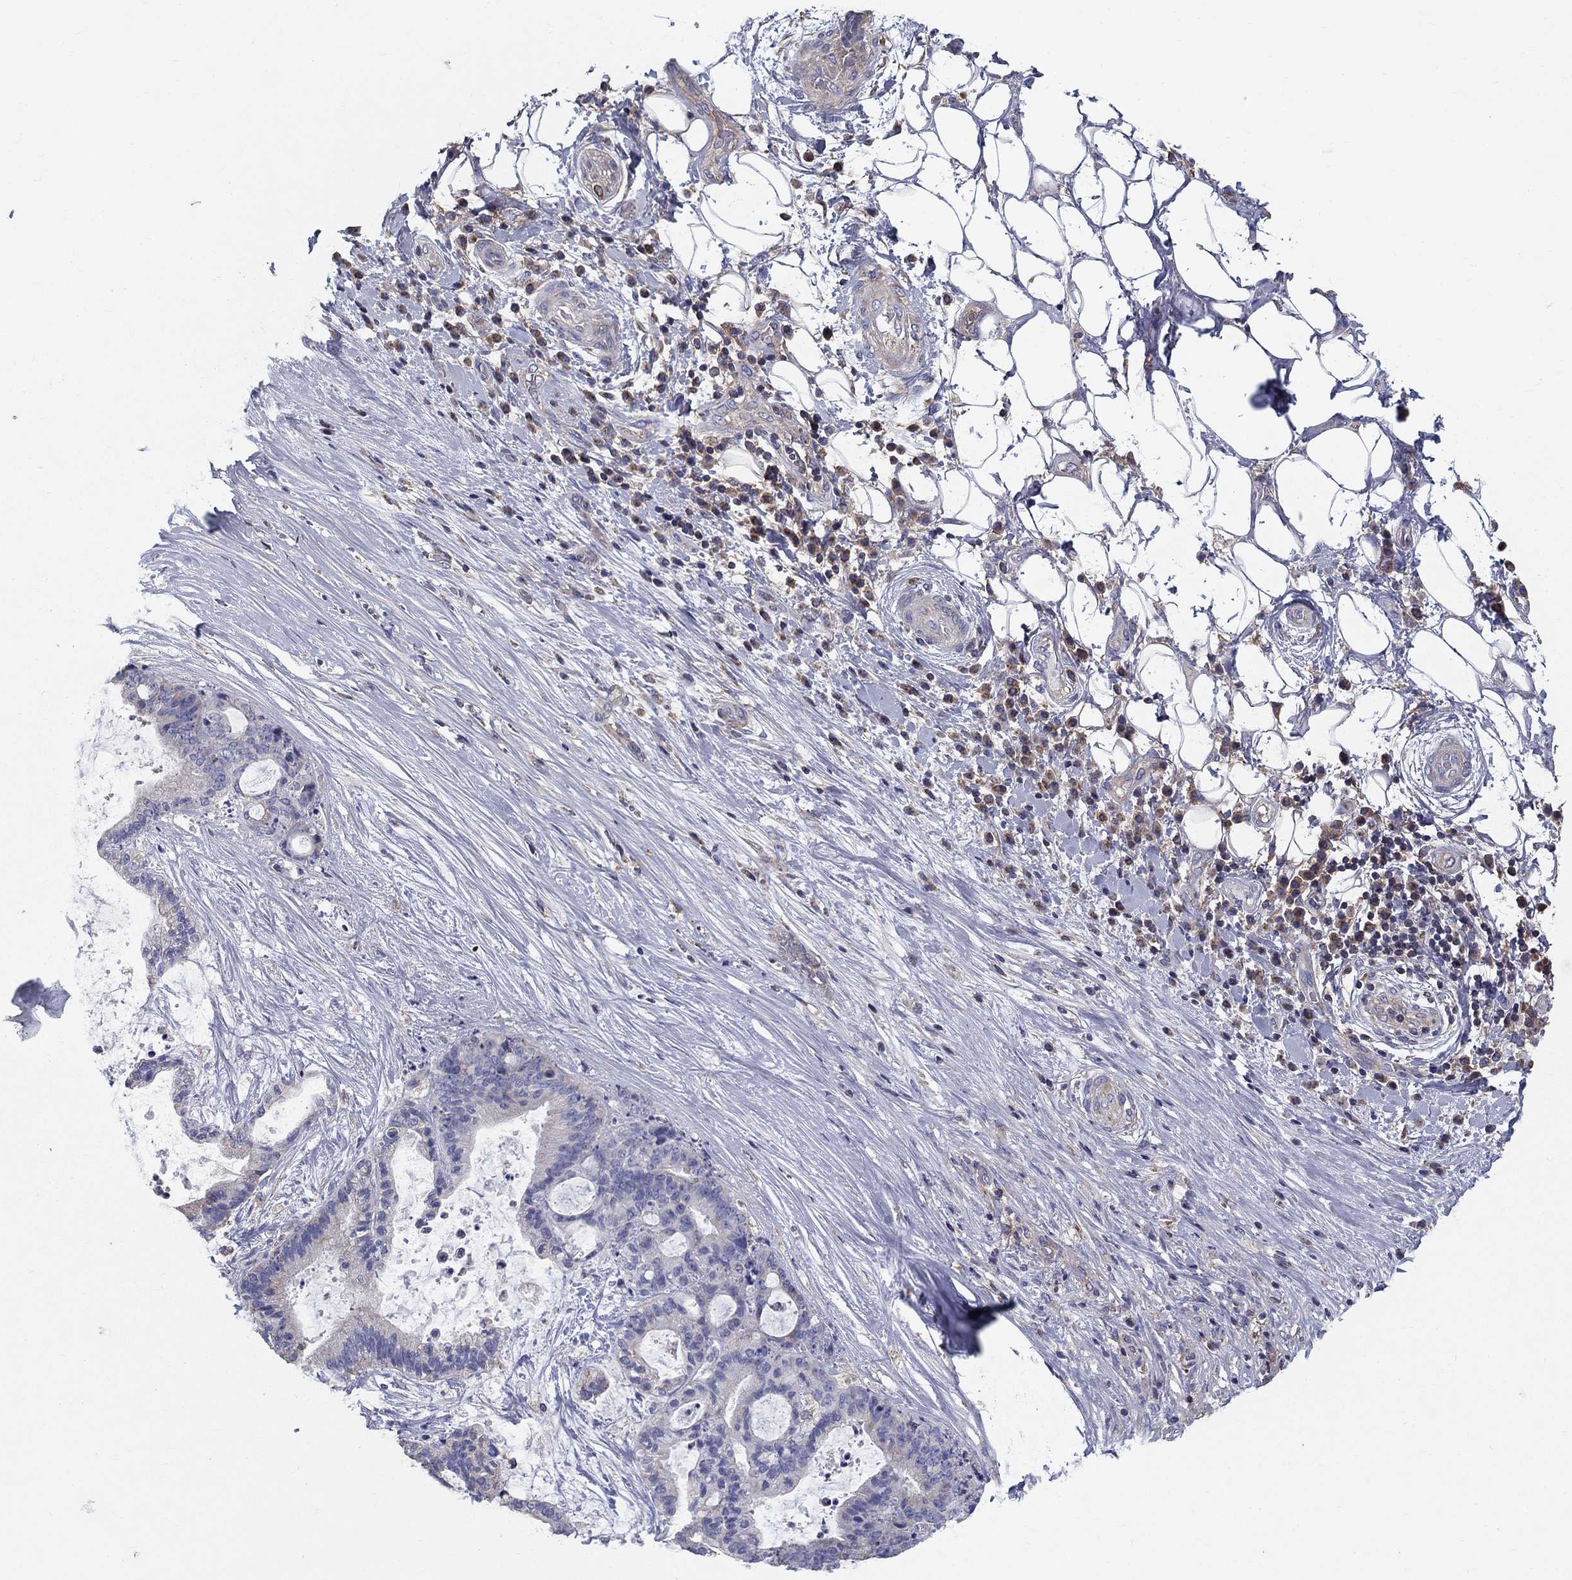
{"staining": {"intensity": "moderate", "quantity": "<25%", "location": "cytoplasmic/membranous"}, "tissue": "liver cancer", "cell_type": "Tumor cells", "image_type": "cancer", "snomed": [{"axis": "morphology", "description": "Cholangiocarcinoma"}, {"axis": "topography", "description": "Liver"}], "caption": "Immunohistochemistry staining of liver cholangiocarcinoma, which shows low levels of moderate cytoplasmic/membranous staining in approximately <25% of tumor cells indicating moderate cytoplasmic/membranous protein staining. The staining was performed using DAB (3,3'-diaminobenzidine) (brown) for protein detection and nuclei were counterstained in hematoxylin (blue).", "gene": "NME5", "patient": {"sex": "female", "age": 73}}